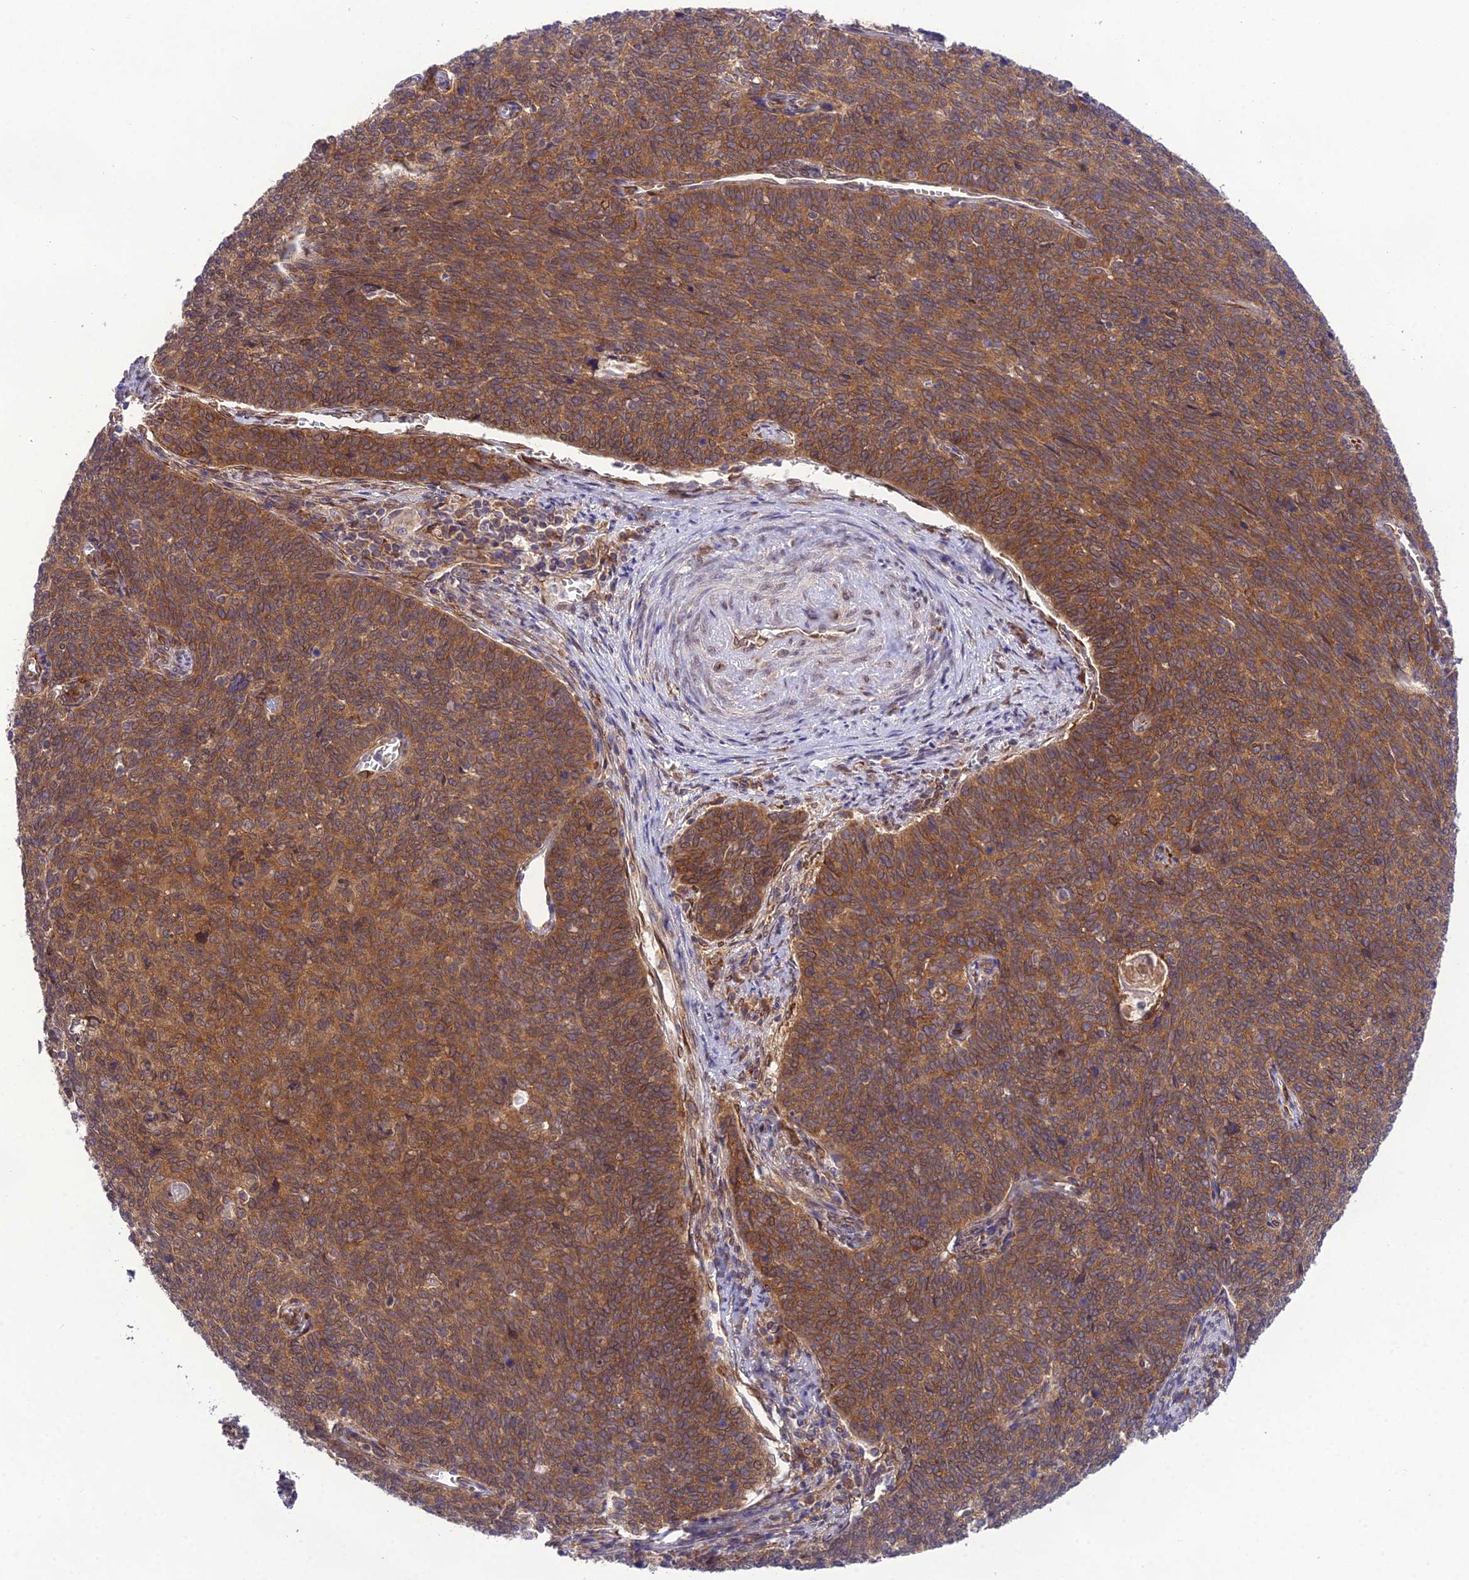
{"staining": {"intensity": "moderate", "quantity": ">75%", "location": "cytoplasmic/membranous"}, "tissue": "cervical cancer", "cell_type": "Tumor cells", "image_type": "cancer", "snomed": [{"axis": "morphology", "description": "Squamous cell carcinoma, NOS"}, {"axis": "topography", "description": "Cervix"}], "caption": "Protein analysis of cervical cancer (squamous cell carcinoma) tissue exhibits moderate cytoplasmic/membranous positivity in approximately >75% of tumor cells.", "gene": "DHCR7", "patient": {"sex": "female", "age": 39}}